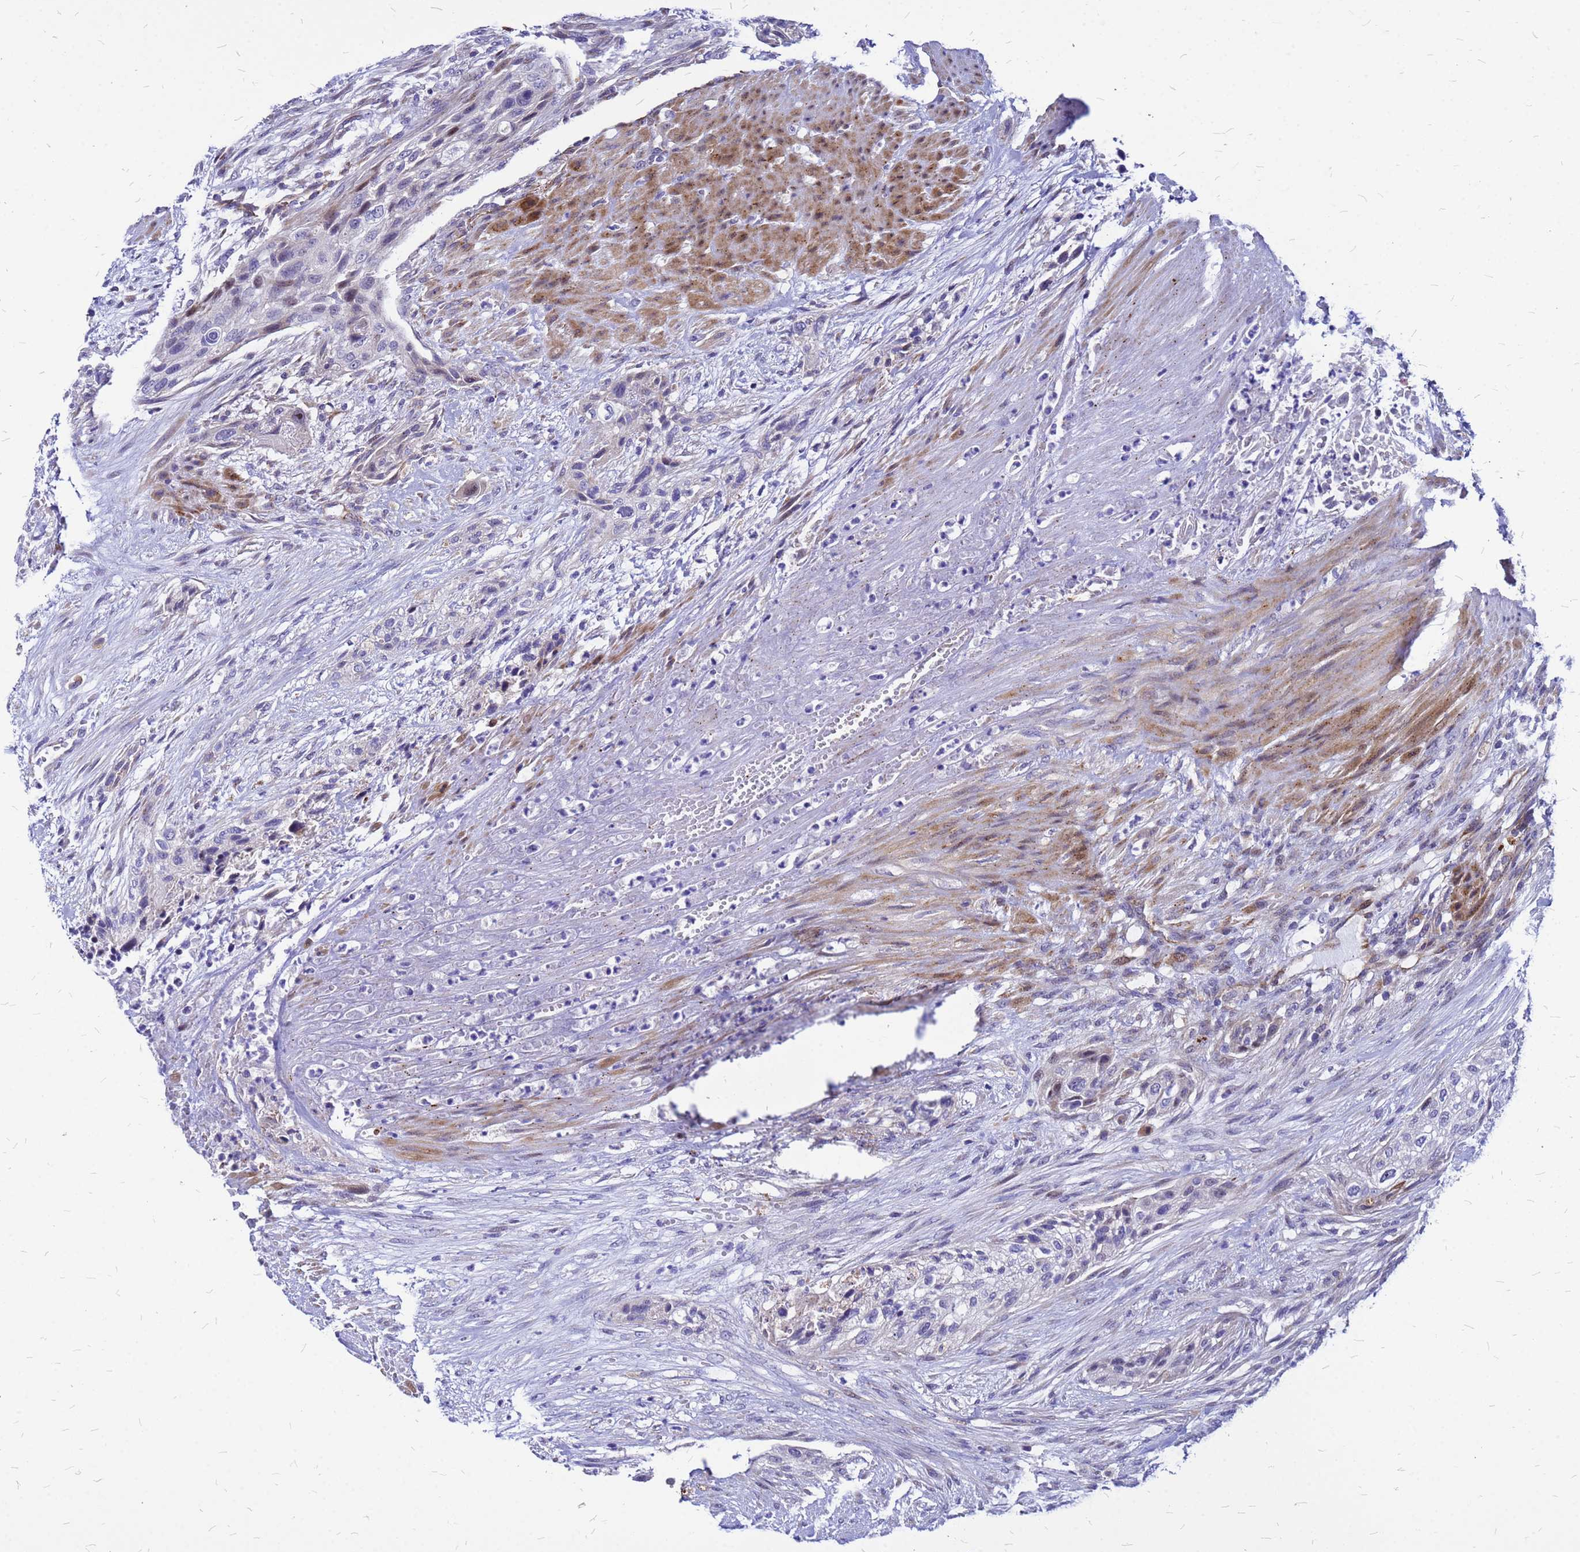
{"staining": {"intensity": "weak", "quantity": "<25%", "location": "cytoplasmic/membranous,nuclear"}, "tissue": "urothelial cancer", "cell_type": "Tumor cells", "image_type": "cancer", "snomed": [{"axis": "morphology", "description": "Urothelial carcinoma, High grade"}, {"axis": "topography", "description": "Urinary bladder"}], "caption": "Tumor cells show no significant protein staining in urothelial cancer.", "gene": "NOSTRIN", "patient": {"sex": "male", "age": 35}}